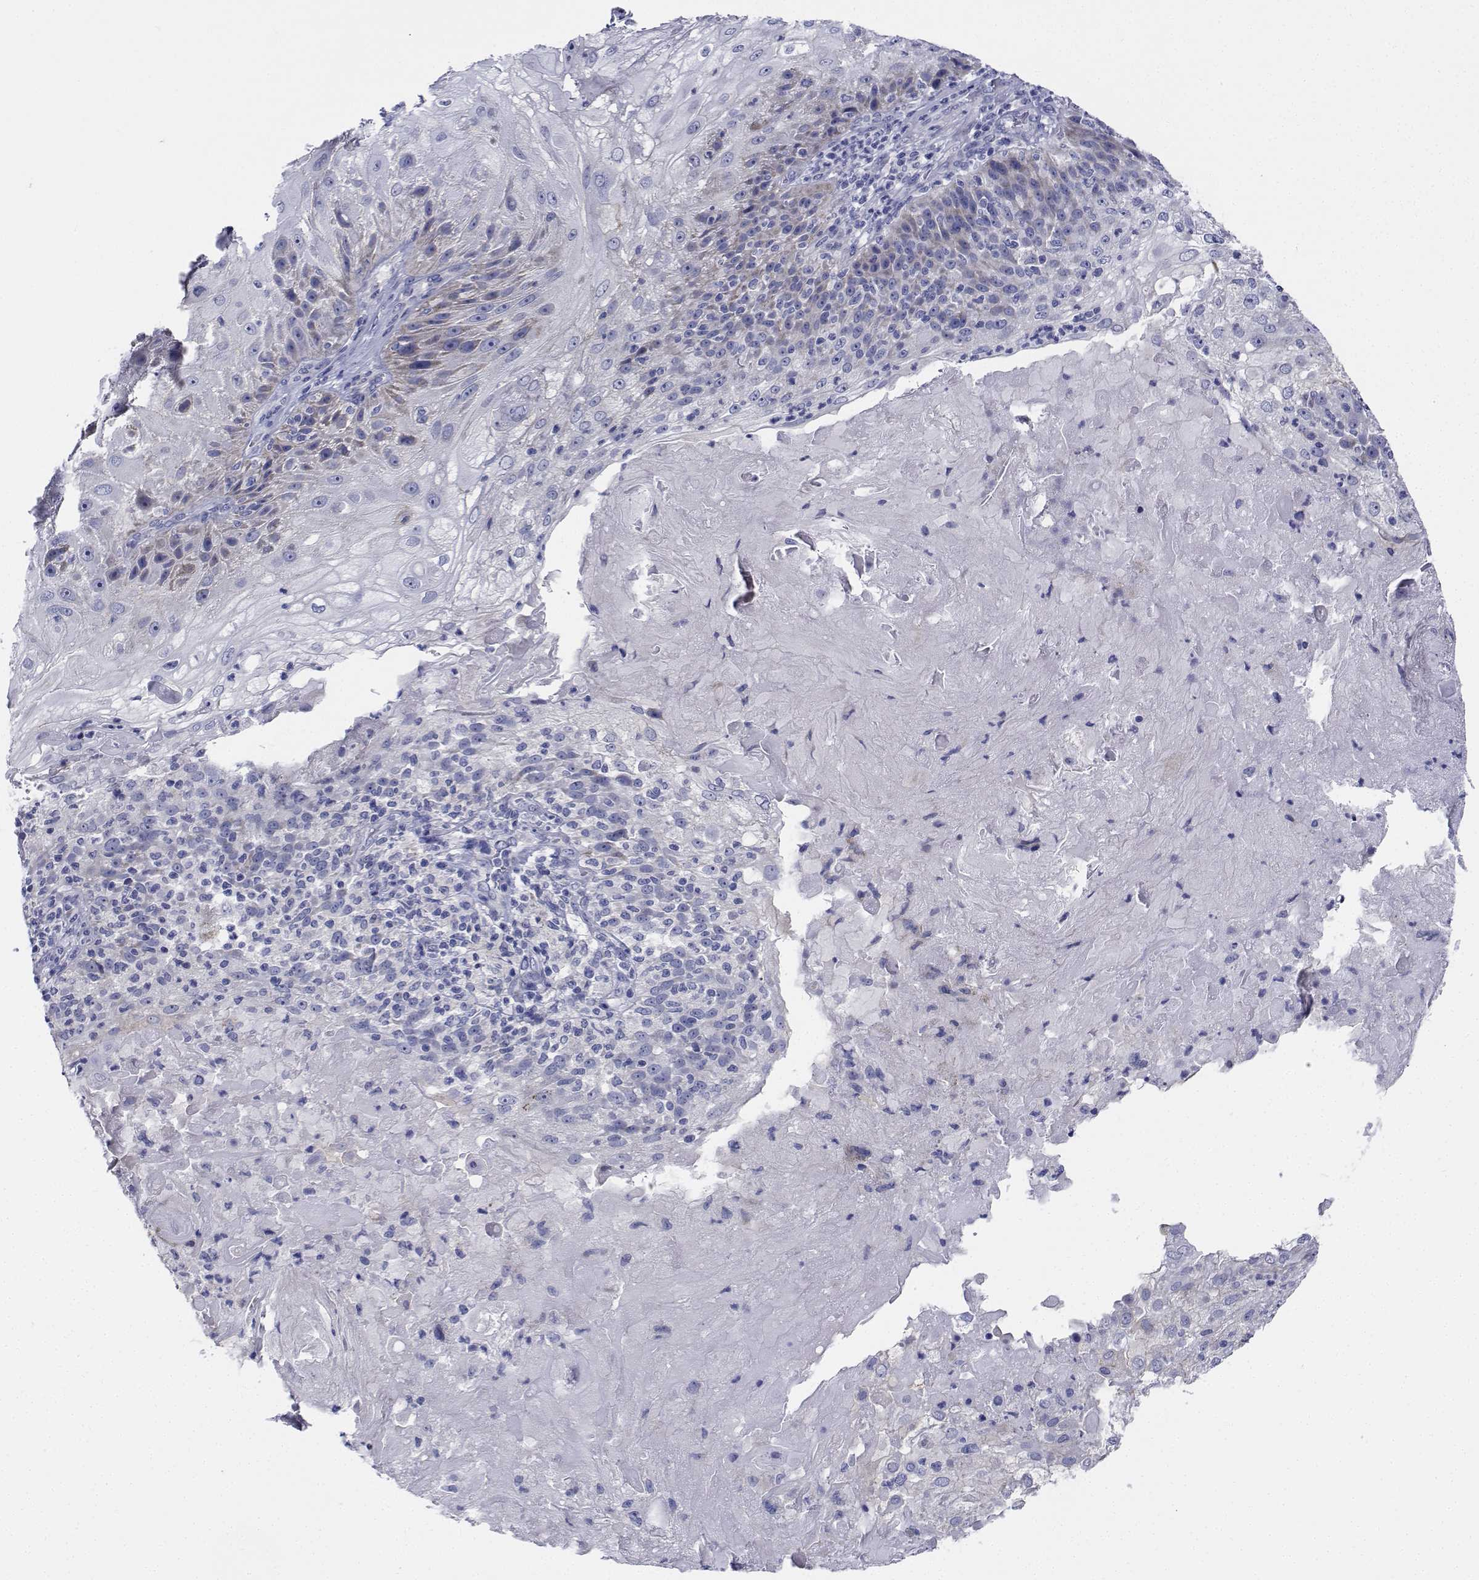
{"staining": {"intensity": "negative", "quantity": "none", "location": "none"}, "tissue": "skin cancer", "cell_type": "Tumor cells", "image_type": "cancer", "snomed": [{"axis": "morphology", "description": "Normal tissue, NOS"}, {"axis": "morphology", "description": "Squamous cell carcinoma, NOS"}, {"axis": "topography", "description": "Skin"}], "caption": "DAB (3,3'-diaminobenzidine) immunohistochemical staining of human squamous cell carcinoma (skin) shows no significant expression in tumor cells. (Immunohistochemistry (ihc), brightfield microscopy, high magnification).", "gene": "CDHR3", "patient": {"sex": "female", "age": 83}}